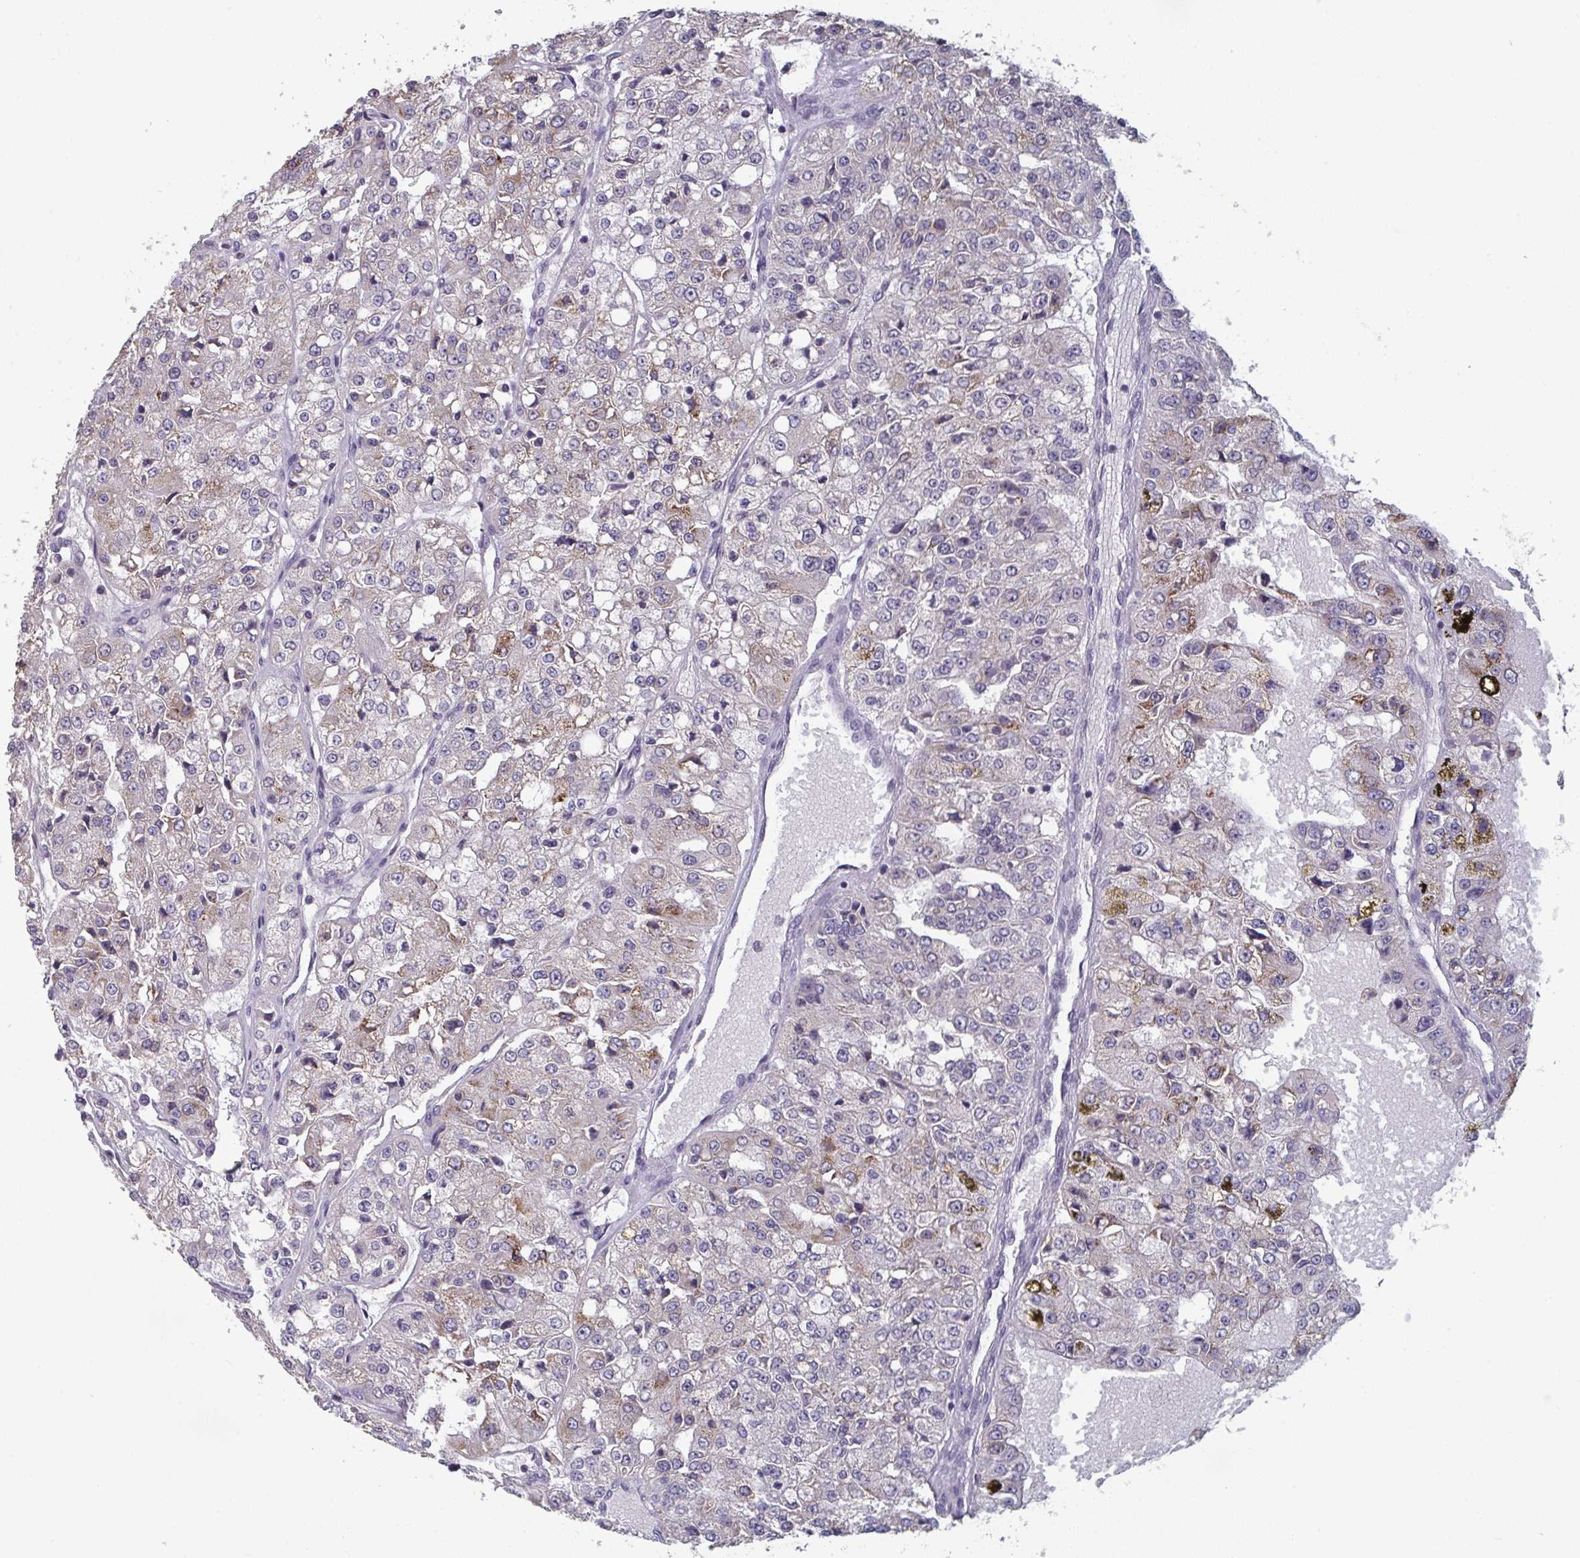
{"staining": {"intensity": "negative", "quantity": "none", "location": "none"}, "tissue": "renal cancer", "cell_type": "Tumor cells", "image_type": "cancer", "snomed": [{"axis": "morphology", "description": "Adenocarcinoma, NOS"}, {"axis": "topography", "description": "Kidney"}], "caption": "The micrograph demonstrates no staining of tumor cells in adenocarcinoma (renal).", "gene": "LIX1", "patient": {"sex": "female", "age": 63}}